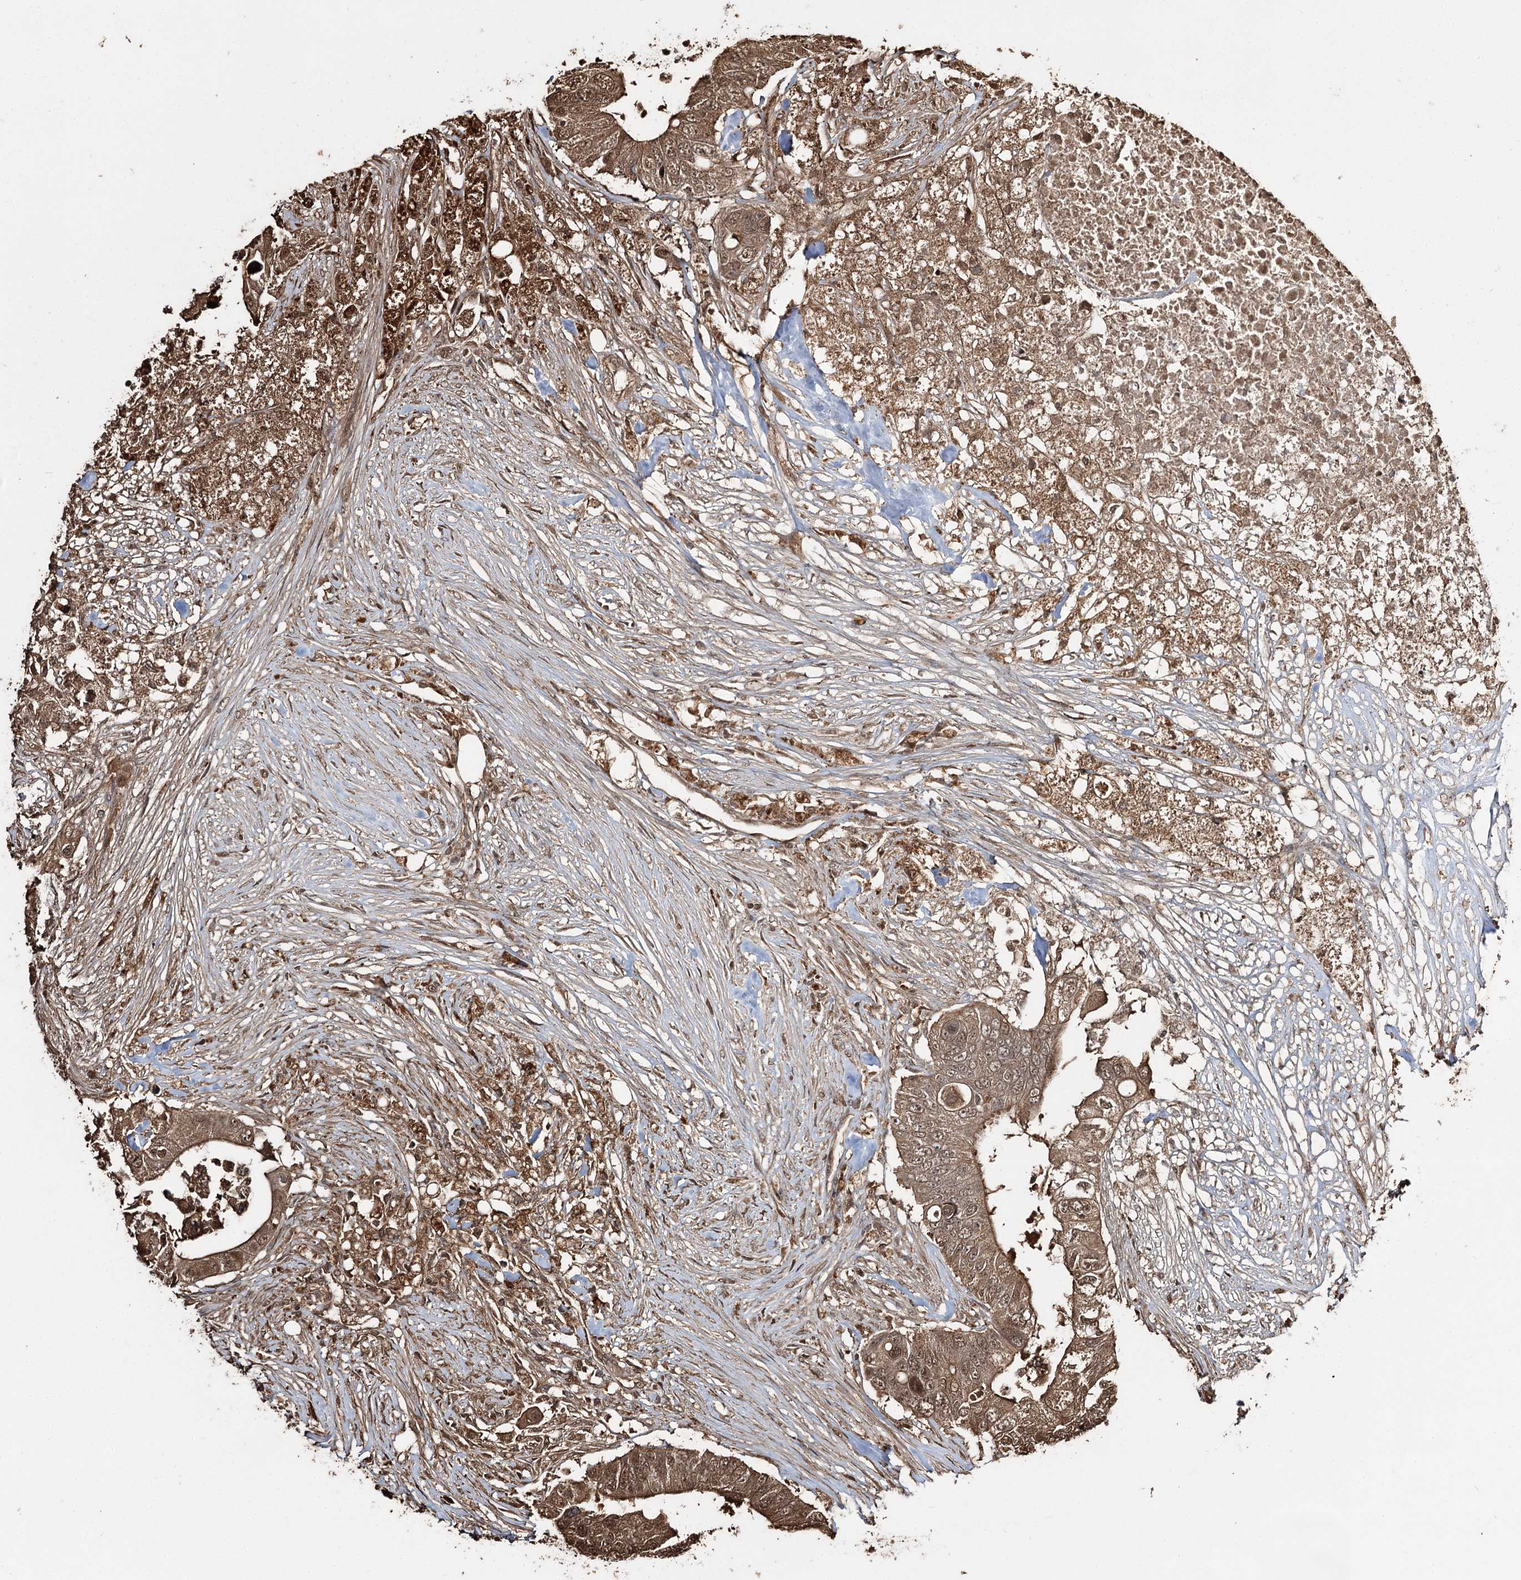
{"staining": {"intensity": "moderate", "quantity": ">75%", "location": "cytoplasmic/membranous,nuclear"}, "tissue": "colorectal cancer", "cell_type": "Tumor cells", "image_type": "cancer", "snomed": [{"axis": "morphology", "description": "Adenocarcinoma, NOS"}, {"axis": "topography", "description": "Colon"}], "caption": "Immunohistochemistry (IHC) staining of adenocarcinoma (colorectal), which demonstrates medium levels of moderate cytoplasmic/membranous and nuclear positivity in approximately >75% of tumor cells indicating moderate cytoplasmic/membranous and nuclear protein staining. The staining was performed using DAB (brown) for protein detection and nuclei were counterstained in hematoxylin (blue).", "gene": "PLCH1", "patient": {"sex": "male", "age": 71}}